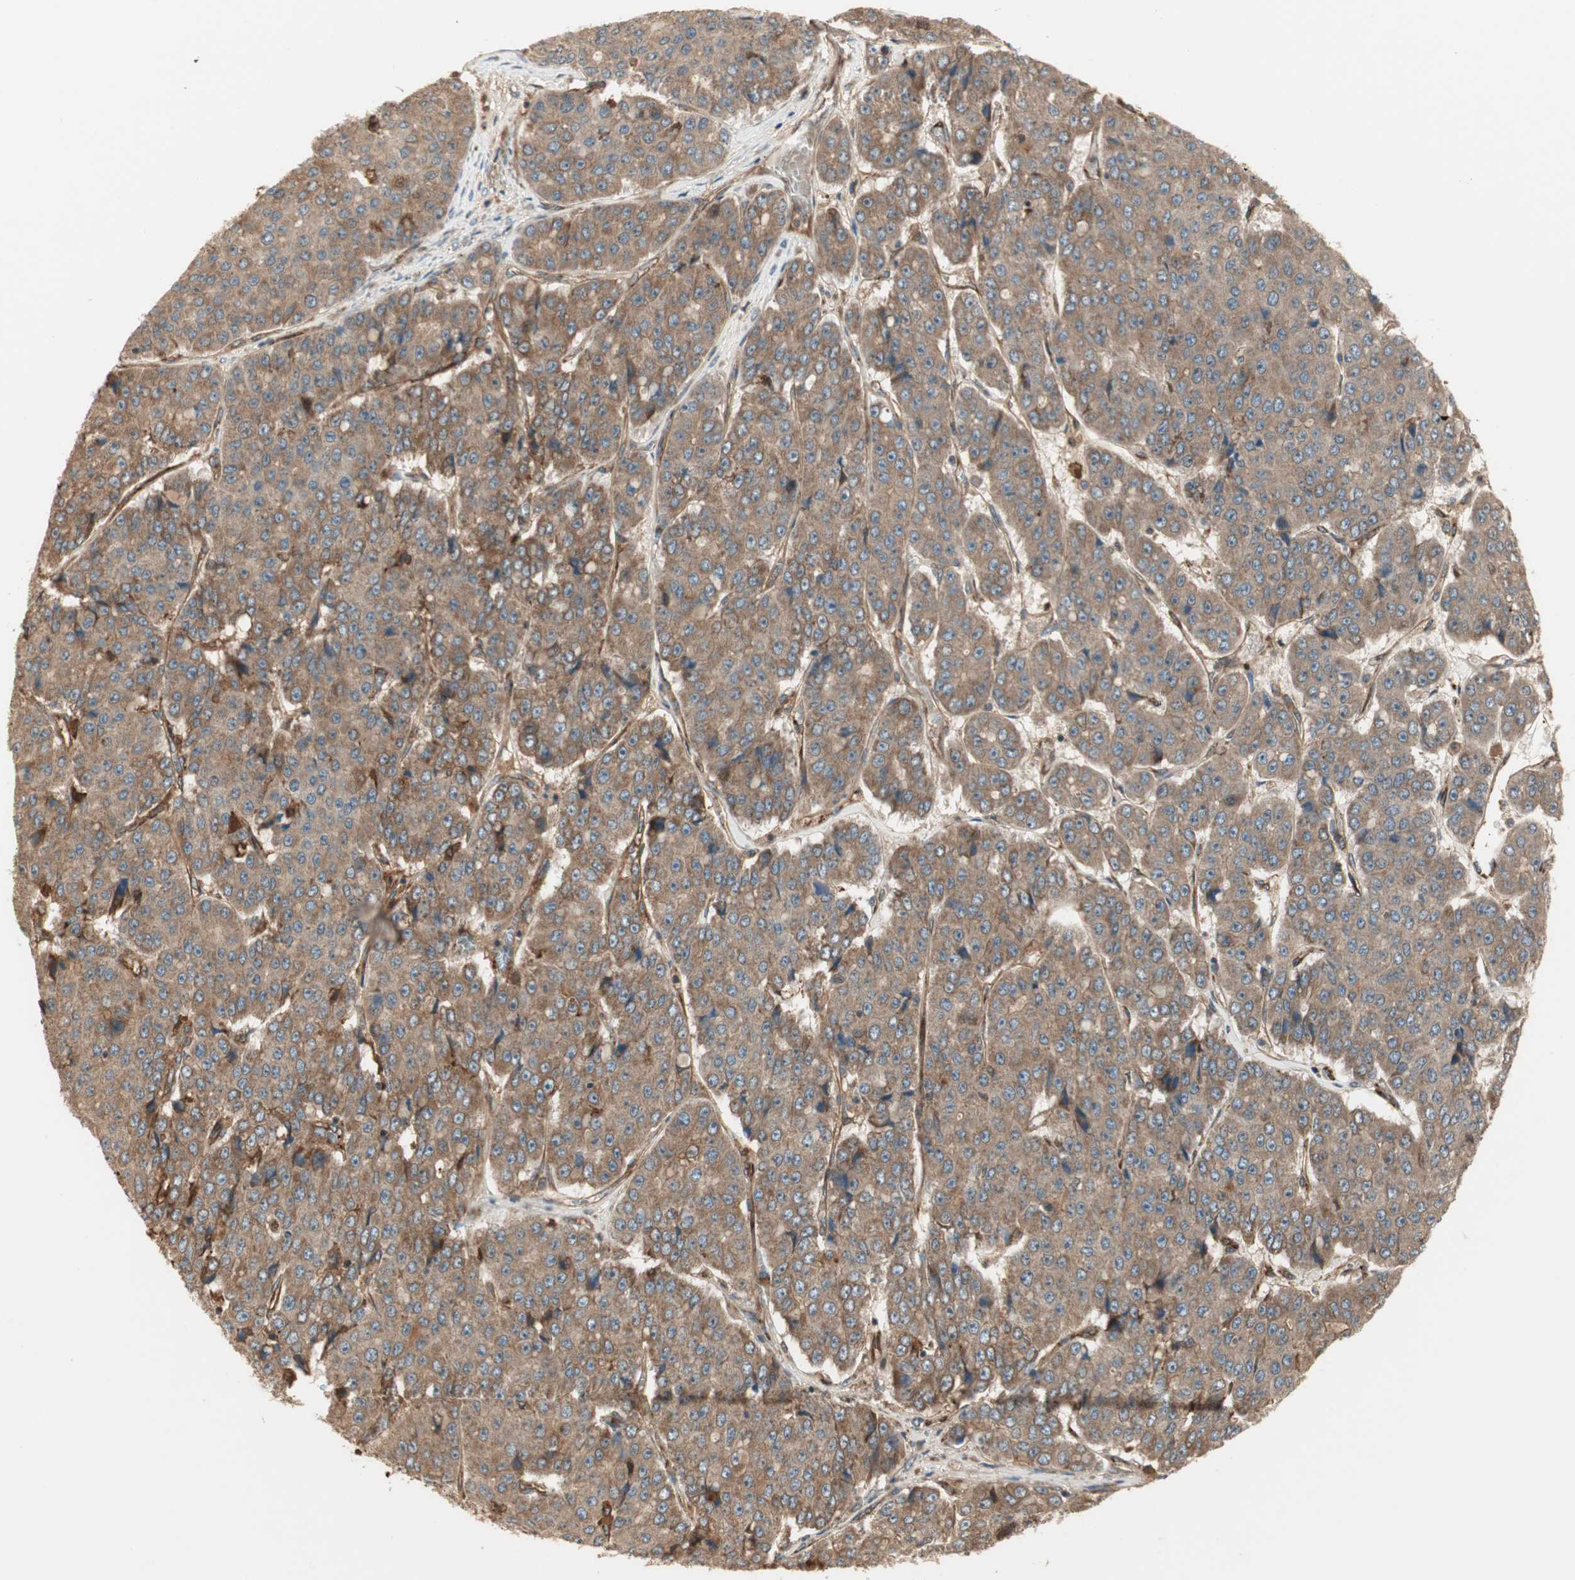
{"staining": {"intensity": "moderate", "quantity": ">75%", "location": "cytoplasmic/membranous"}, "tissue": "pancreatic cancer", "cell_type": "Tumor cells", "image_type": "cancer", "snomed": [{"axis": "morphology", "description": "Adenocarcinoma, NOS"}, {"axis": "topography", "description": "Pancreas"}], "caption": "This is a micrograph of immunohistochemistry staining of pancreatic adenocarcinoma, which shows moderate positivity in the cytoplasmic/membranous of tumor cells.", "gene": "CTTNBP2NL", "patient": {"sex": "male", "age": 50}}